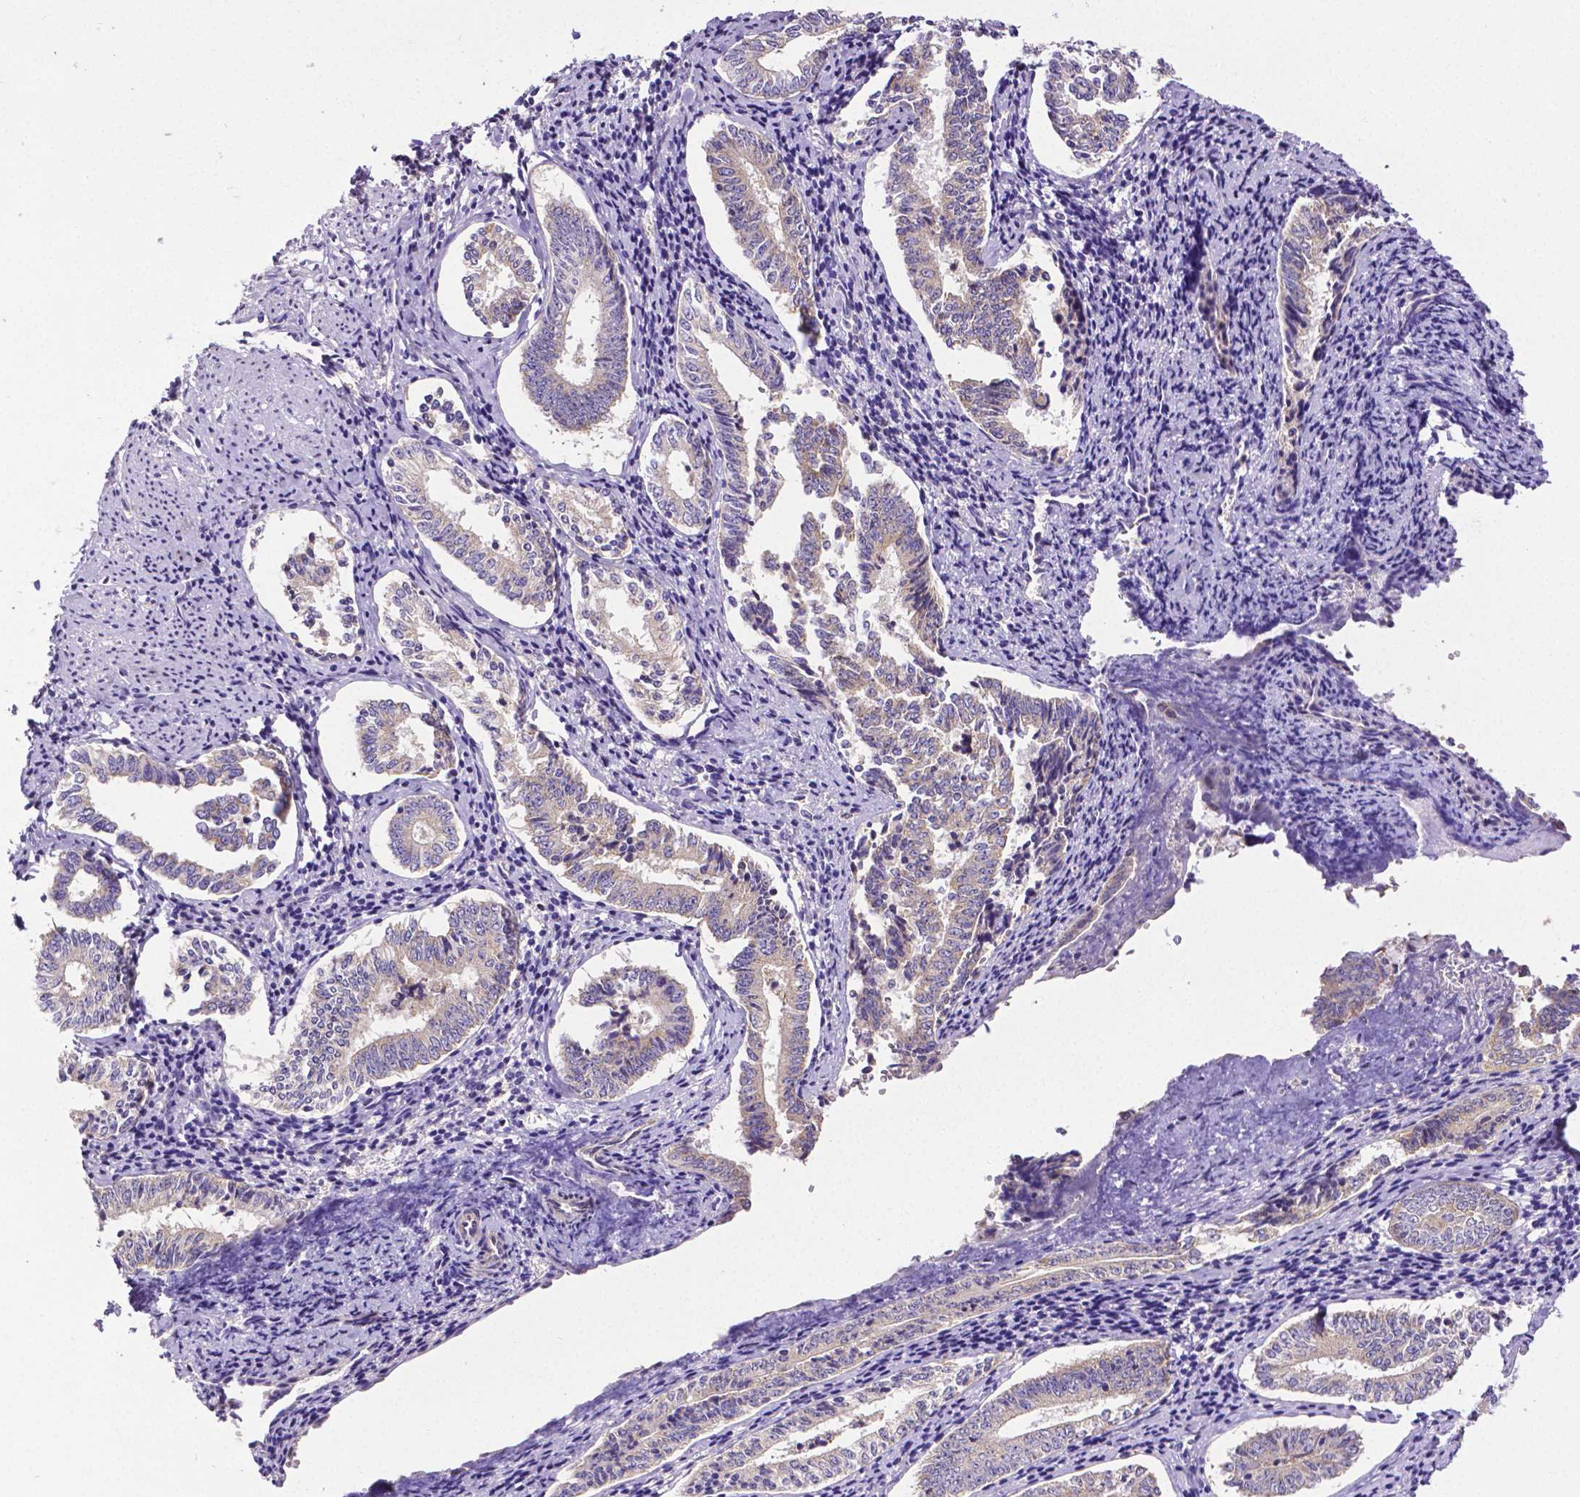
{"staining": {"intensity": "weak", "quantity": "<25%", "location": "cytoplasmic/membranous"}, "tissue": "cervical cancer", "cell_type": "Tumor cells", "image_type": "cancer", "snomed": [{"axis": "morphology", "description": "Squamous cell carcinoma, NOS"}, {"axis": "topography", "description": "Cervix"}], "caption": "High power microscopy image of an immunohistochemistry histopathology image of squamous cell carcinoma (cervical), revealing no significant positivity in tumor cells.", "gene": "DICER1", "patient": {"sex": "female", "age": 59}}